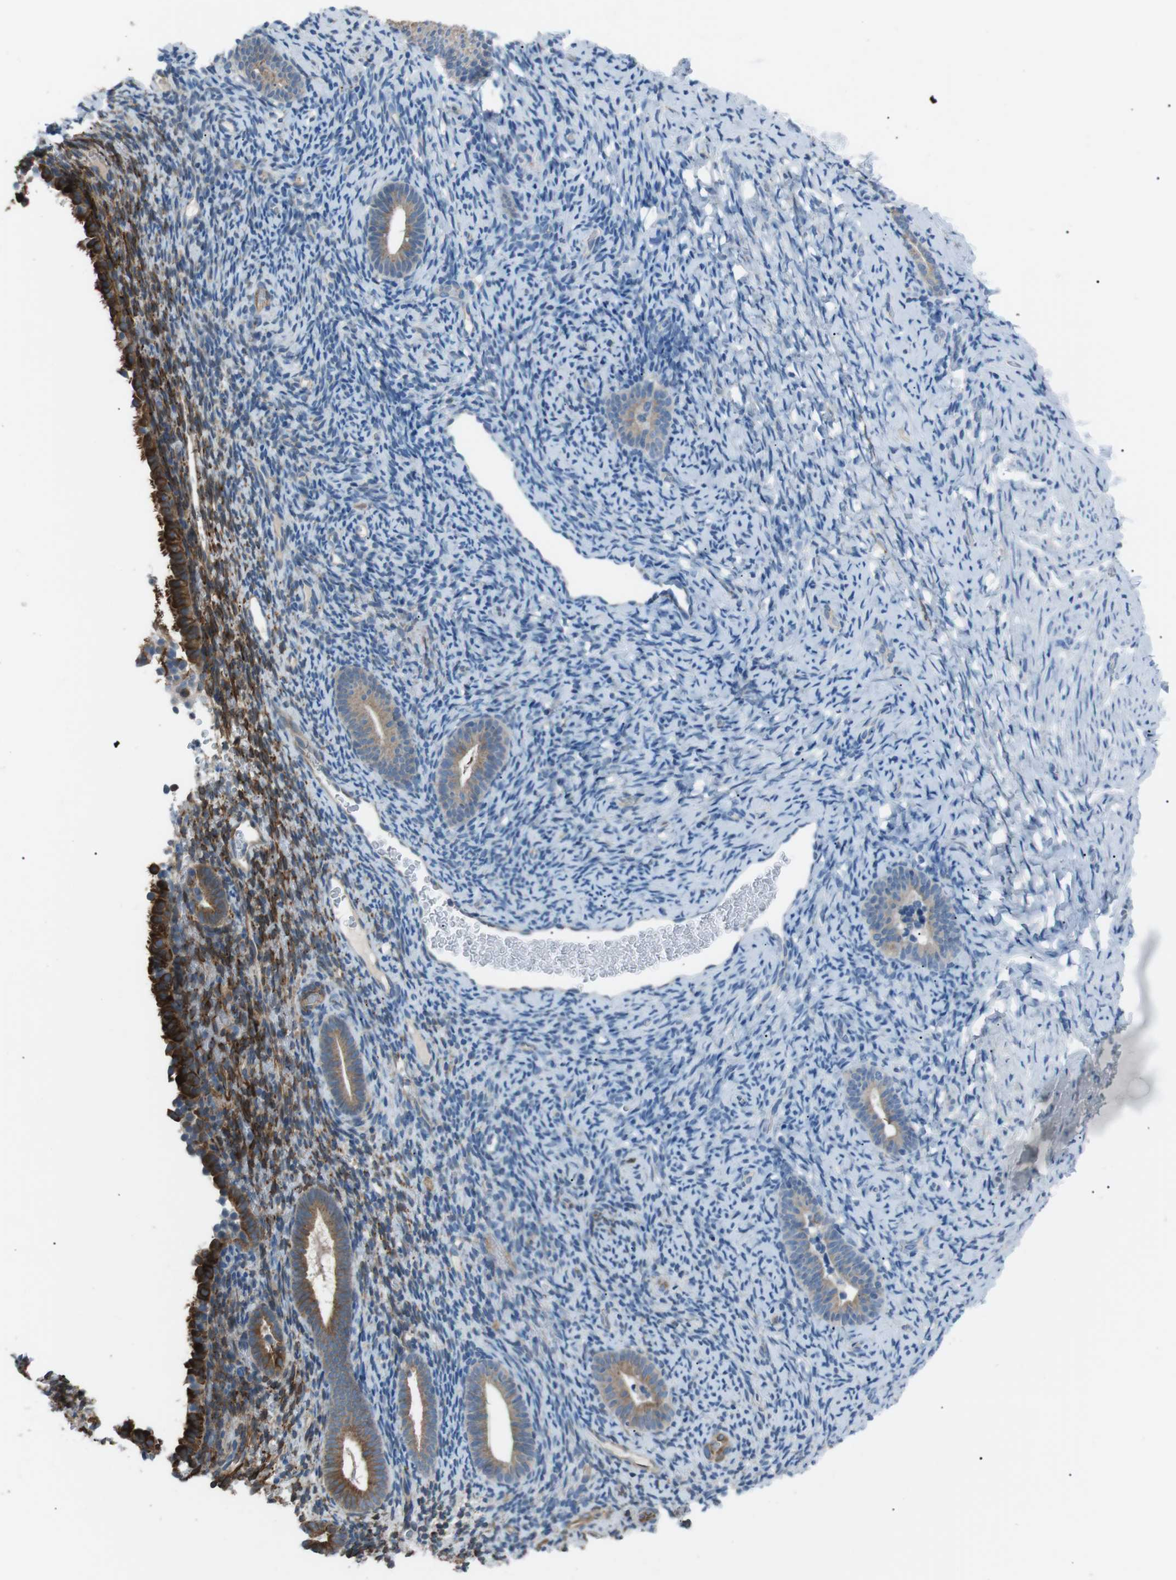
{"staining": {"intensity": "negative", "quantity": "none", "location": "none"}, "tissue": "endometrium", "cell_type": "Cells in endometrial stroma", "image_type": "normal", "snomed": [{"axis": "morphology", "description": "Normal tissue, NOS"}, {"axis": "topography", "description": "Endometrium"}], "caption": "IHC micrograph of unremarkable endometrium: endometrium stained with DAB (3,3'-diaminobenzidine) demonstrates no significant protein staining in cells in endometrial stroma.", "gene": "CDH26", "patient": {"sex": "female", "age": 51}}